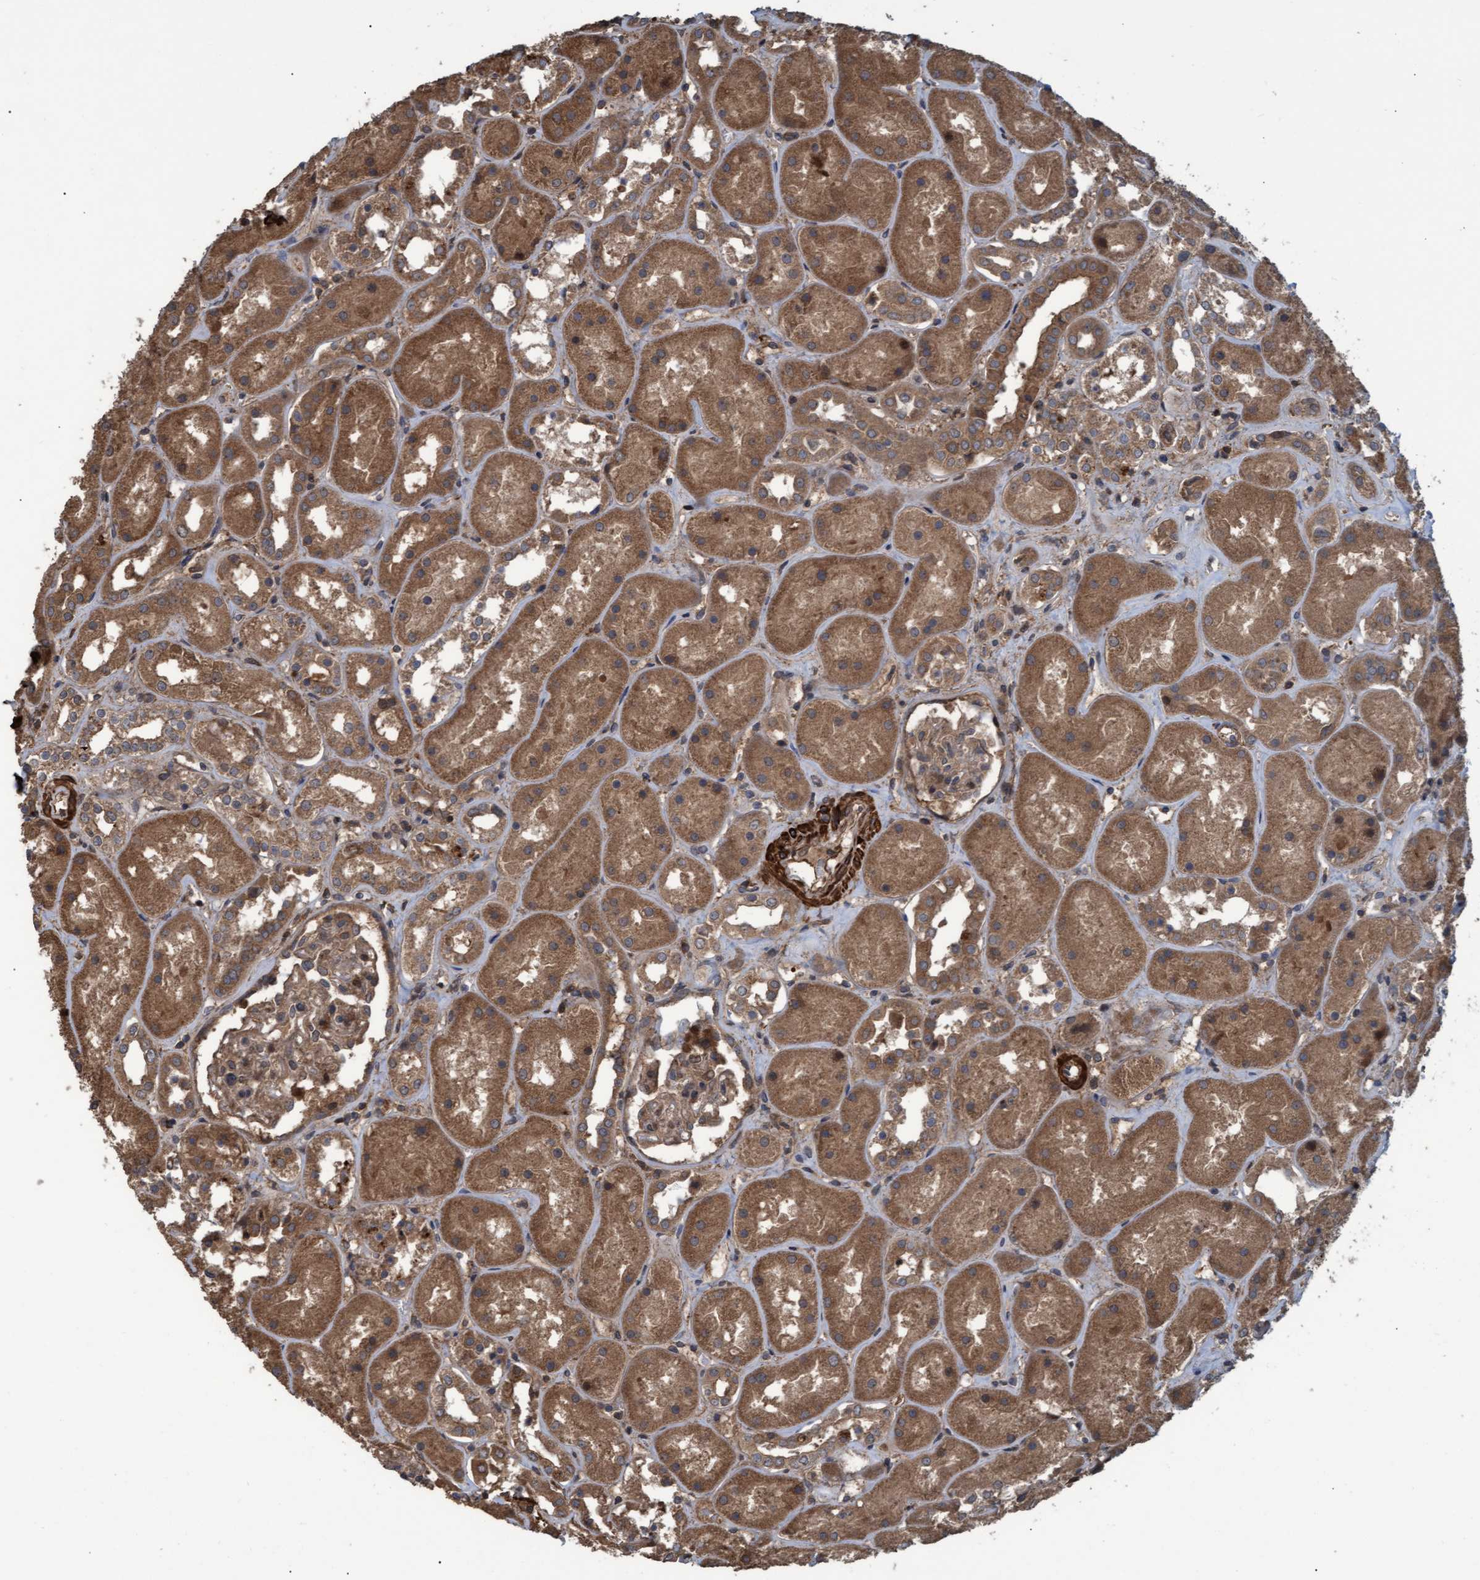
{"staining": {"intensity": "moderate", "quantity": ">75%", "location": "cytoplasmic/membranous"}, "tissue": "kidney", "cell_type": "Cells in glomeruli", "image_type": "normal", "snomed": [{"axis": "morphology", "description": "Normal tissue, NOS"}, {"axis": "topography", "description": "Kidney"}], "caption": "Immunohistochemistry (IHC) (DAB (3,3'-diaminobenzidine)) staining of unremarkable human kidney reveals moderate cytoplasmic/membranous protein staining in about >75% of cells in glomeruli.", "gene": "GGT6", "patient": {"sex": "male", "age": 70}}